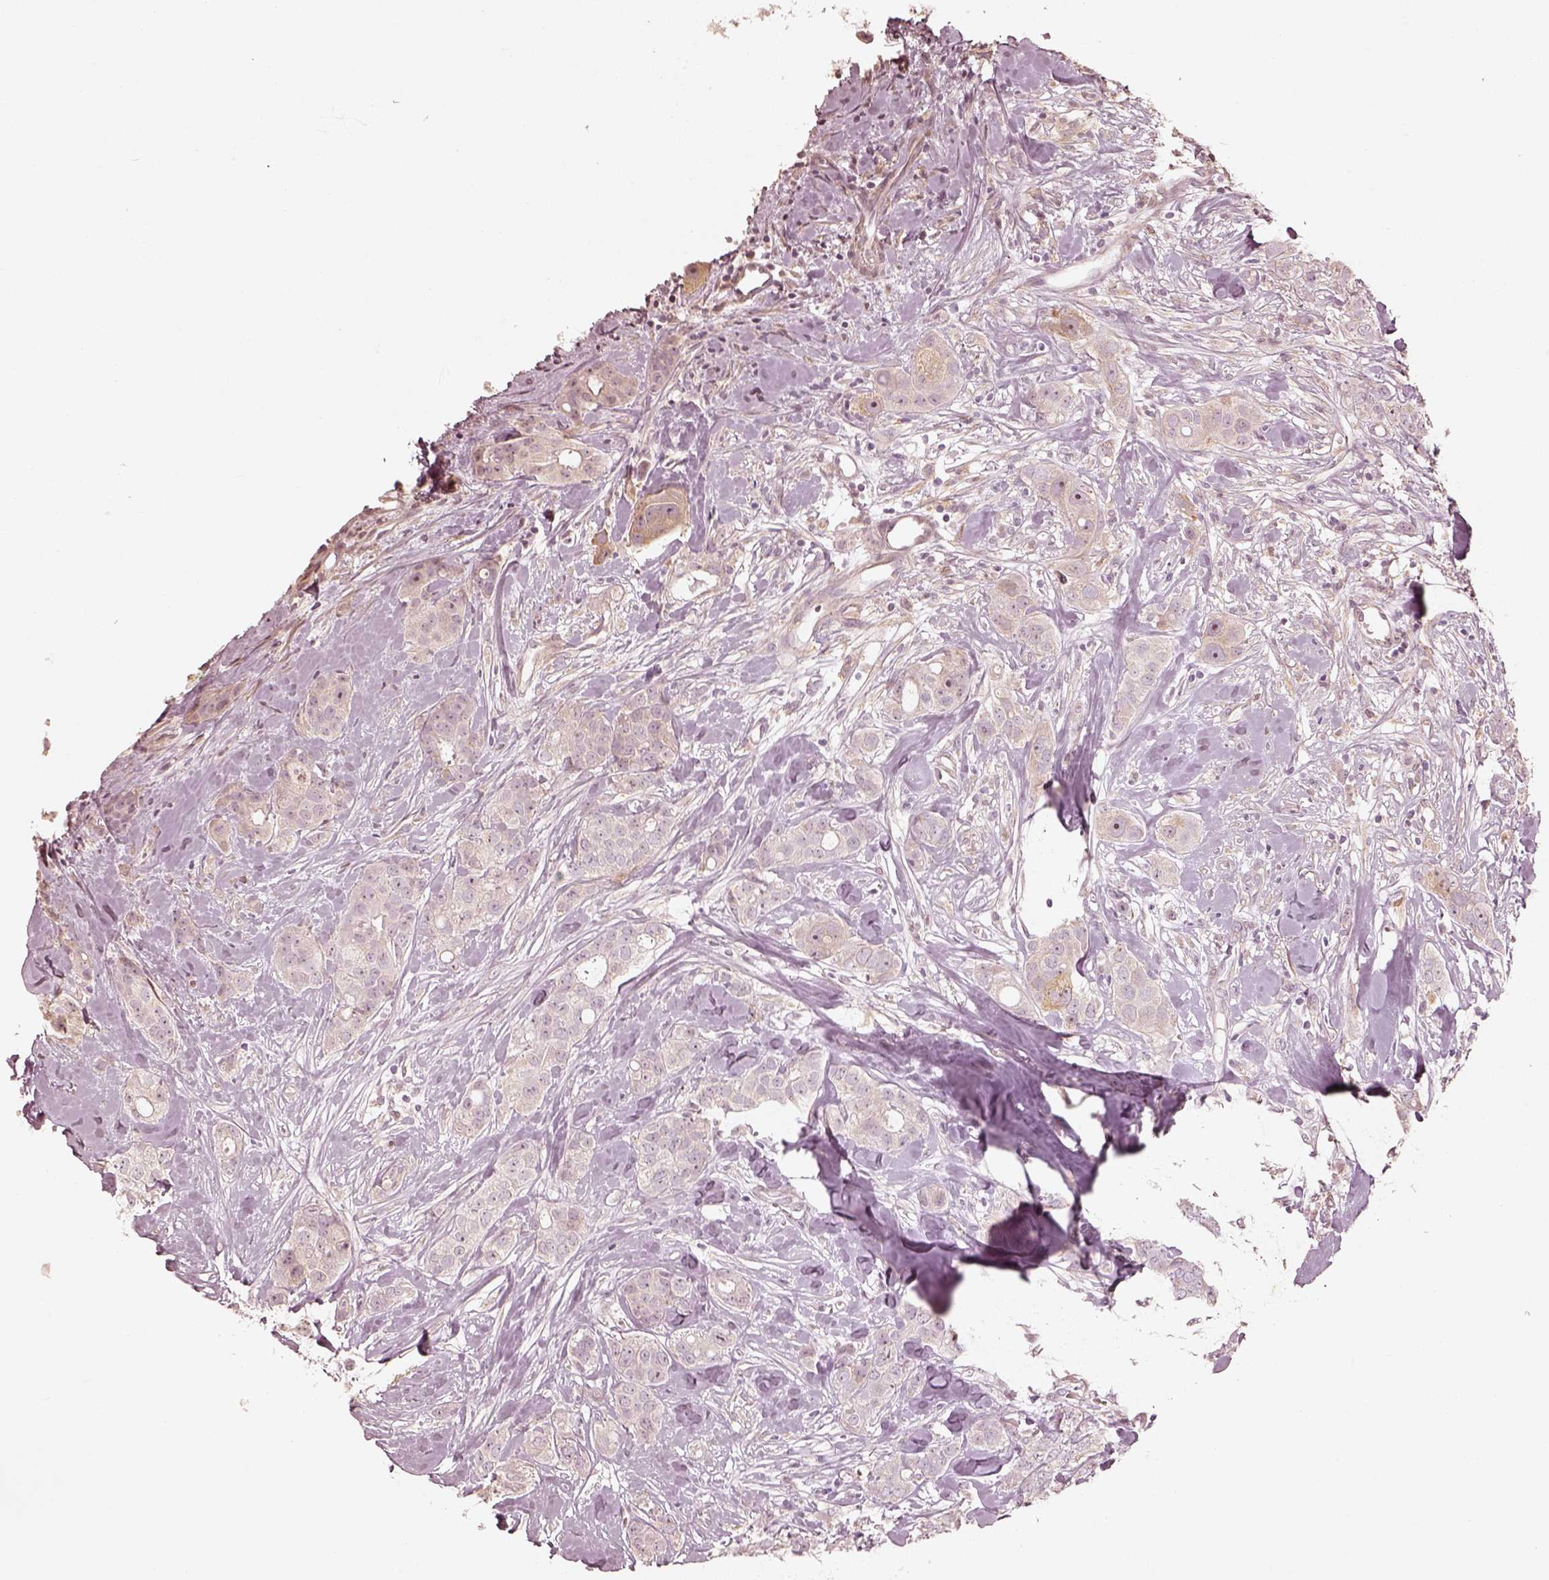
{"staining": {"intensity": "moderate", "quantity": "<25%", "location": "cytoplasmic/membranous"}, "tissue": "breast cancer", "cell_type": "Tumor cells", "image_type": "cancer", "snomed": [{"axis": "morphology", "description": "Duct carcinoma"}, {"axis": "topography", "description": "Breast"}], "caption": "Immunohistochemical staining of human infiltrating ductal carcinoma (breast) exhibits low levels of moderate cytoplasmic/membranous protein positivity in approximately <25% of tumor cells.", "gene": "WLS", "patient": {"sex": "female", "age": 43}}